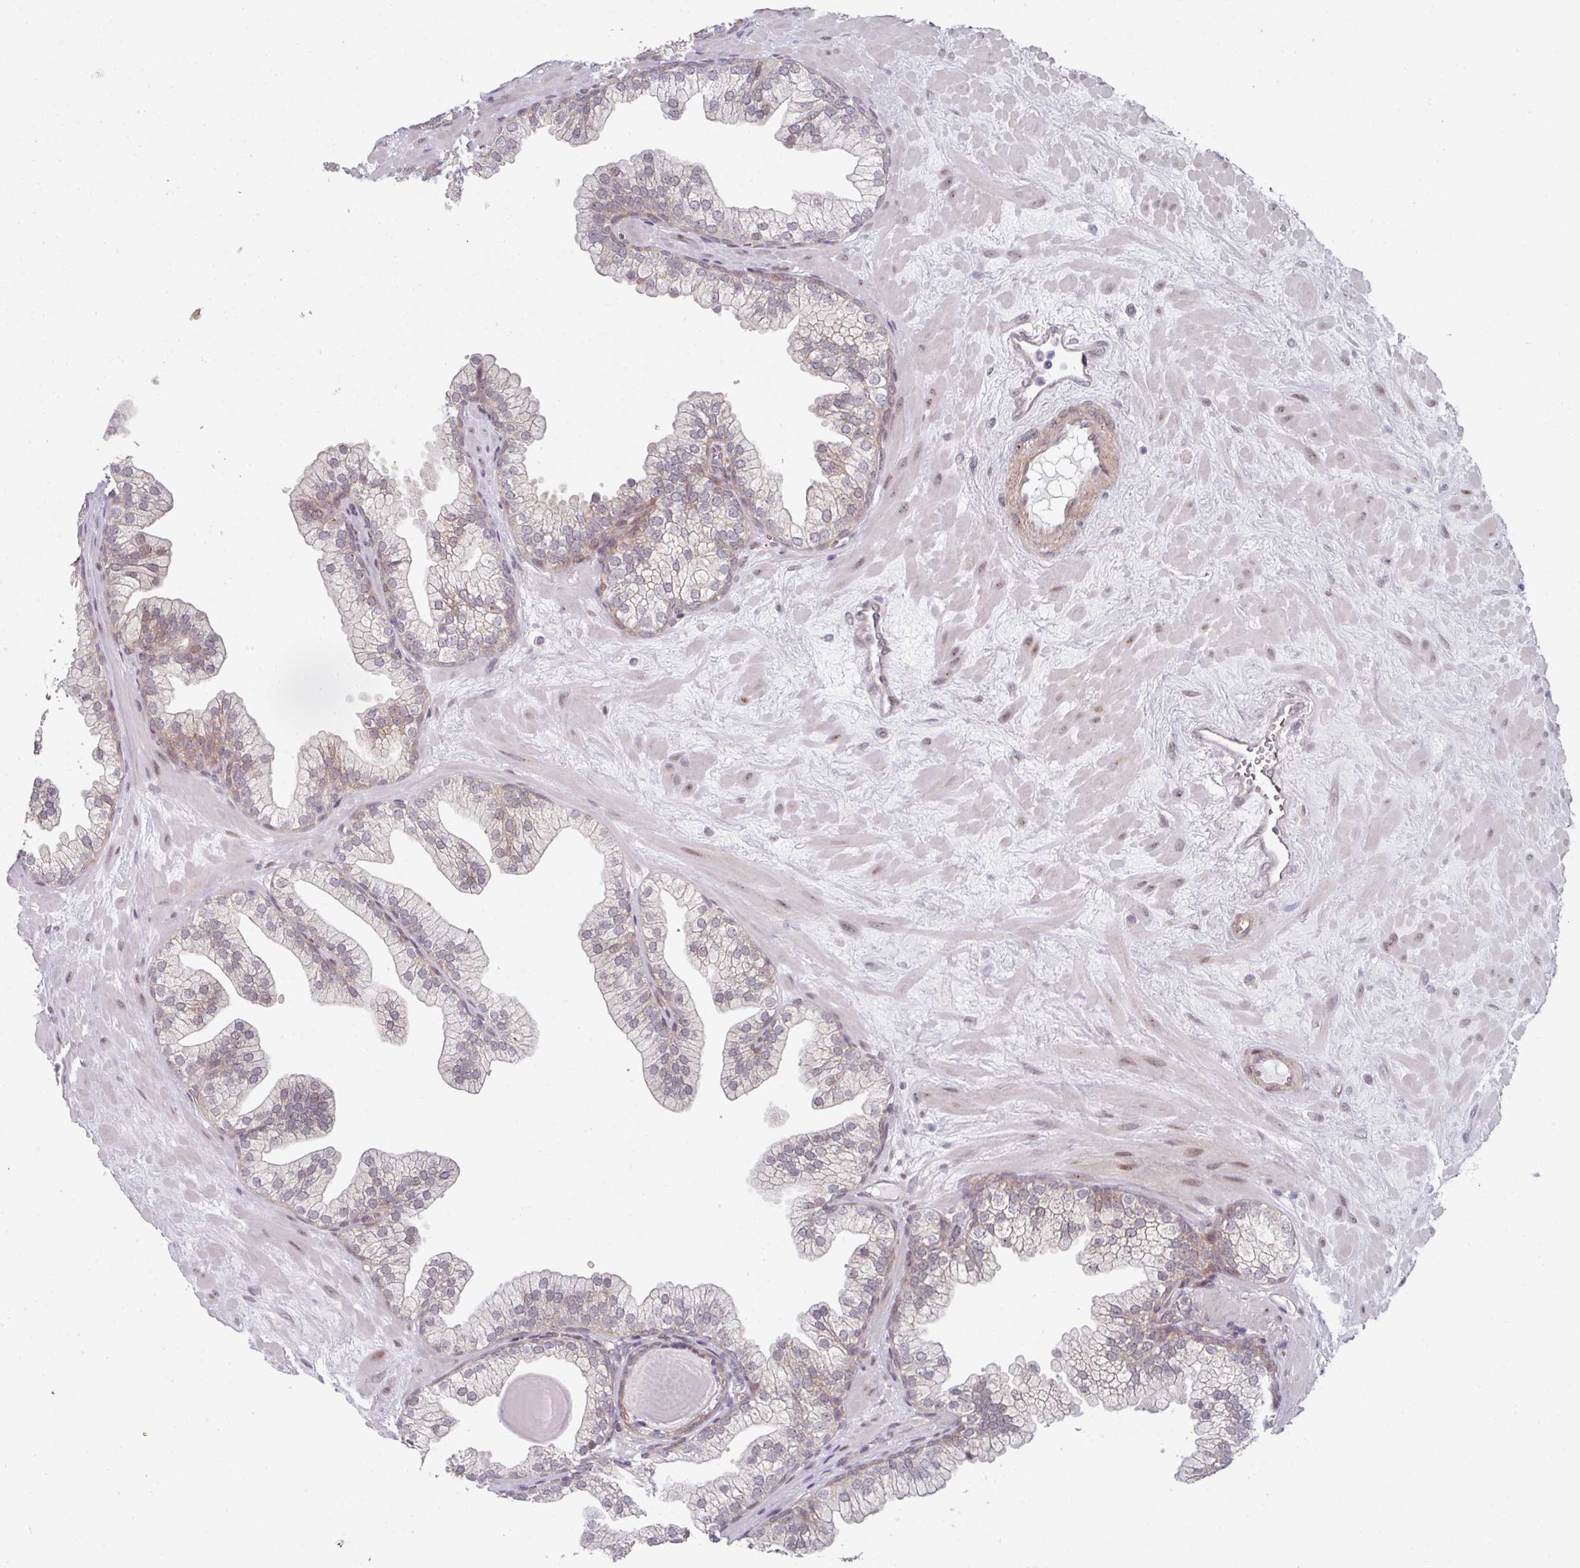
{"staining": {"intensity": "weak", "quantity": "25%-75%", "location": "cytoplasmic/membranous"}, "tissue": "prostate", "cell_type": "Glandular cells", "image_type": "normal", "snomed": [{"axis": "morphology", "description": "Normal tissue, NOS"}, {"axis": "topography", "description": "Prostate"}, {"axis": "topography", "description": "Peripheral nerve tissue"}], "caption": "This is an image of IHC staining of benign prostate, which shows weak positivity in the cytoplasmic/membranous of glandular cells.", "gene": "TMCC1", "patient": {"sex": "male", "age": 61}}